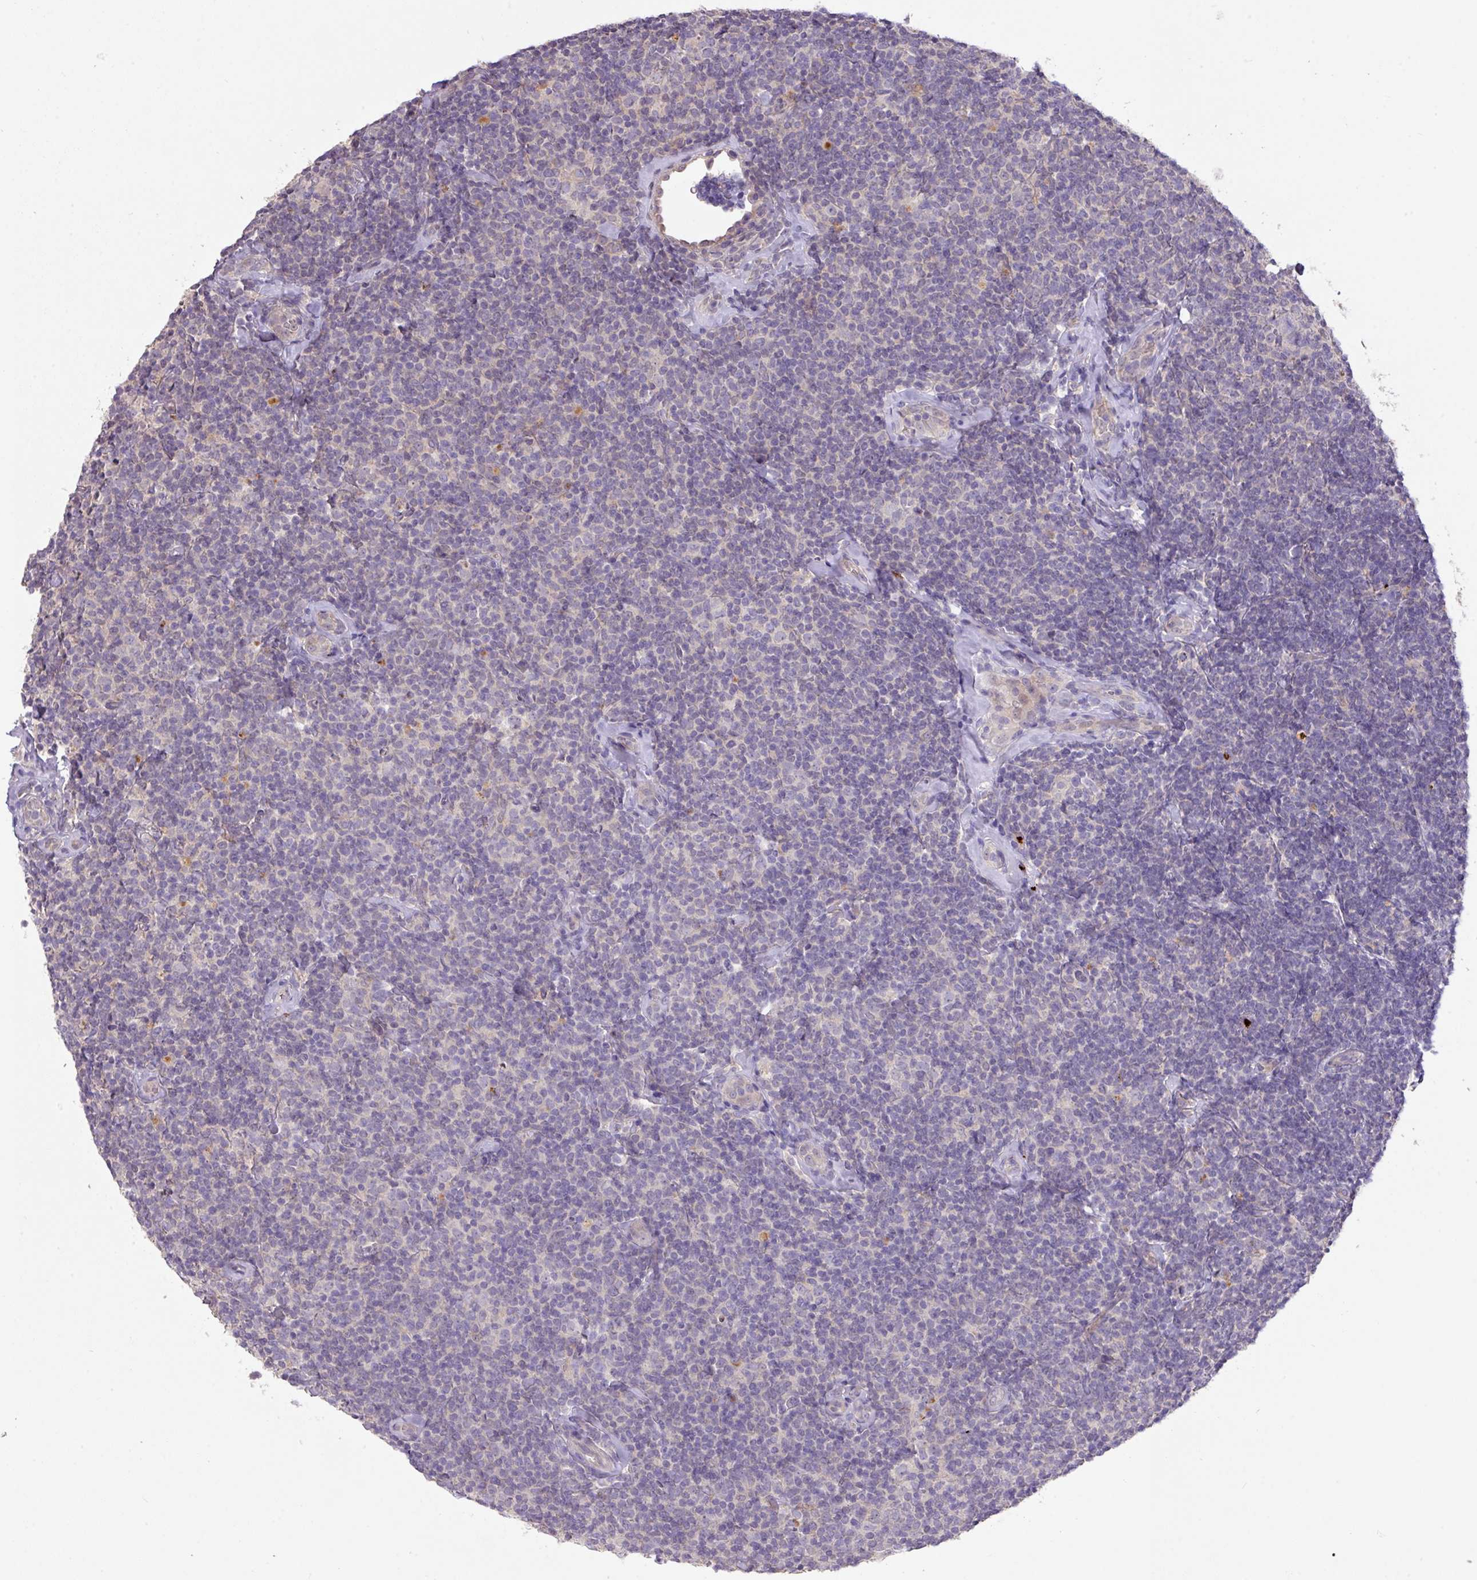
{"staining": {"intensity": "negative", "quantity": "none", "location": "none"}, "tissue": "lymphoma", "cell_type": "Tumor cells", "image_type": "cancer", "snomed": [{"axis": "morphology", "description": "Malignant lymphoma, non-Hodgkin's type, Low grade"}, {"axis": "topography", "description": "Lymph node"}], "caption": "A photomicrograph of human lymphoma is negative for staining in tumor cells. (DAB (3,3'-diaminobenzidine) immunohistochemistry, high magnification).", "gene": "PRADC1", "patient": {"sex": "female", "age": 56}}